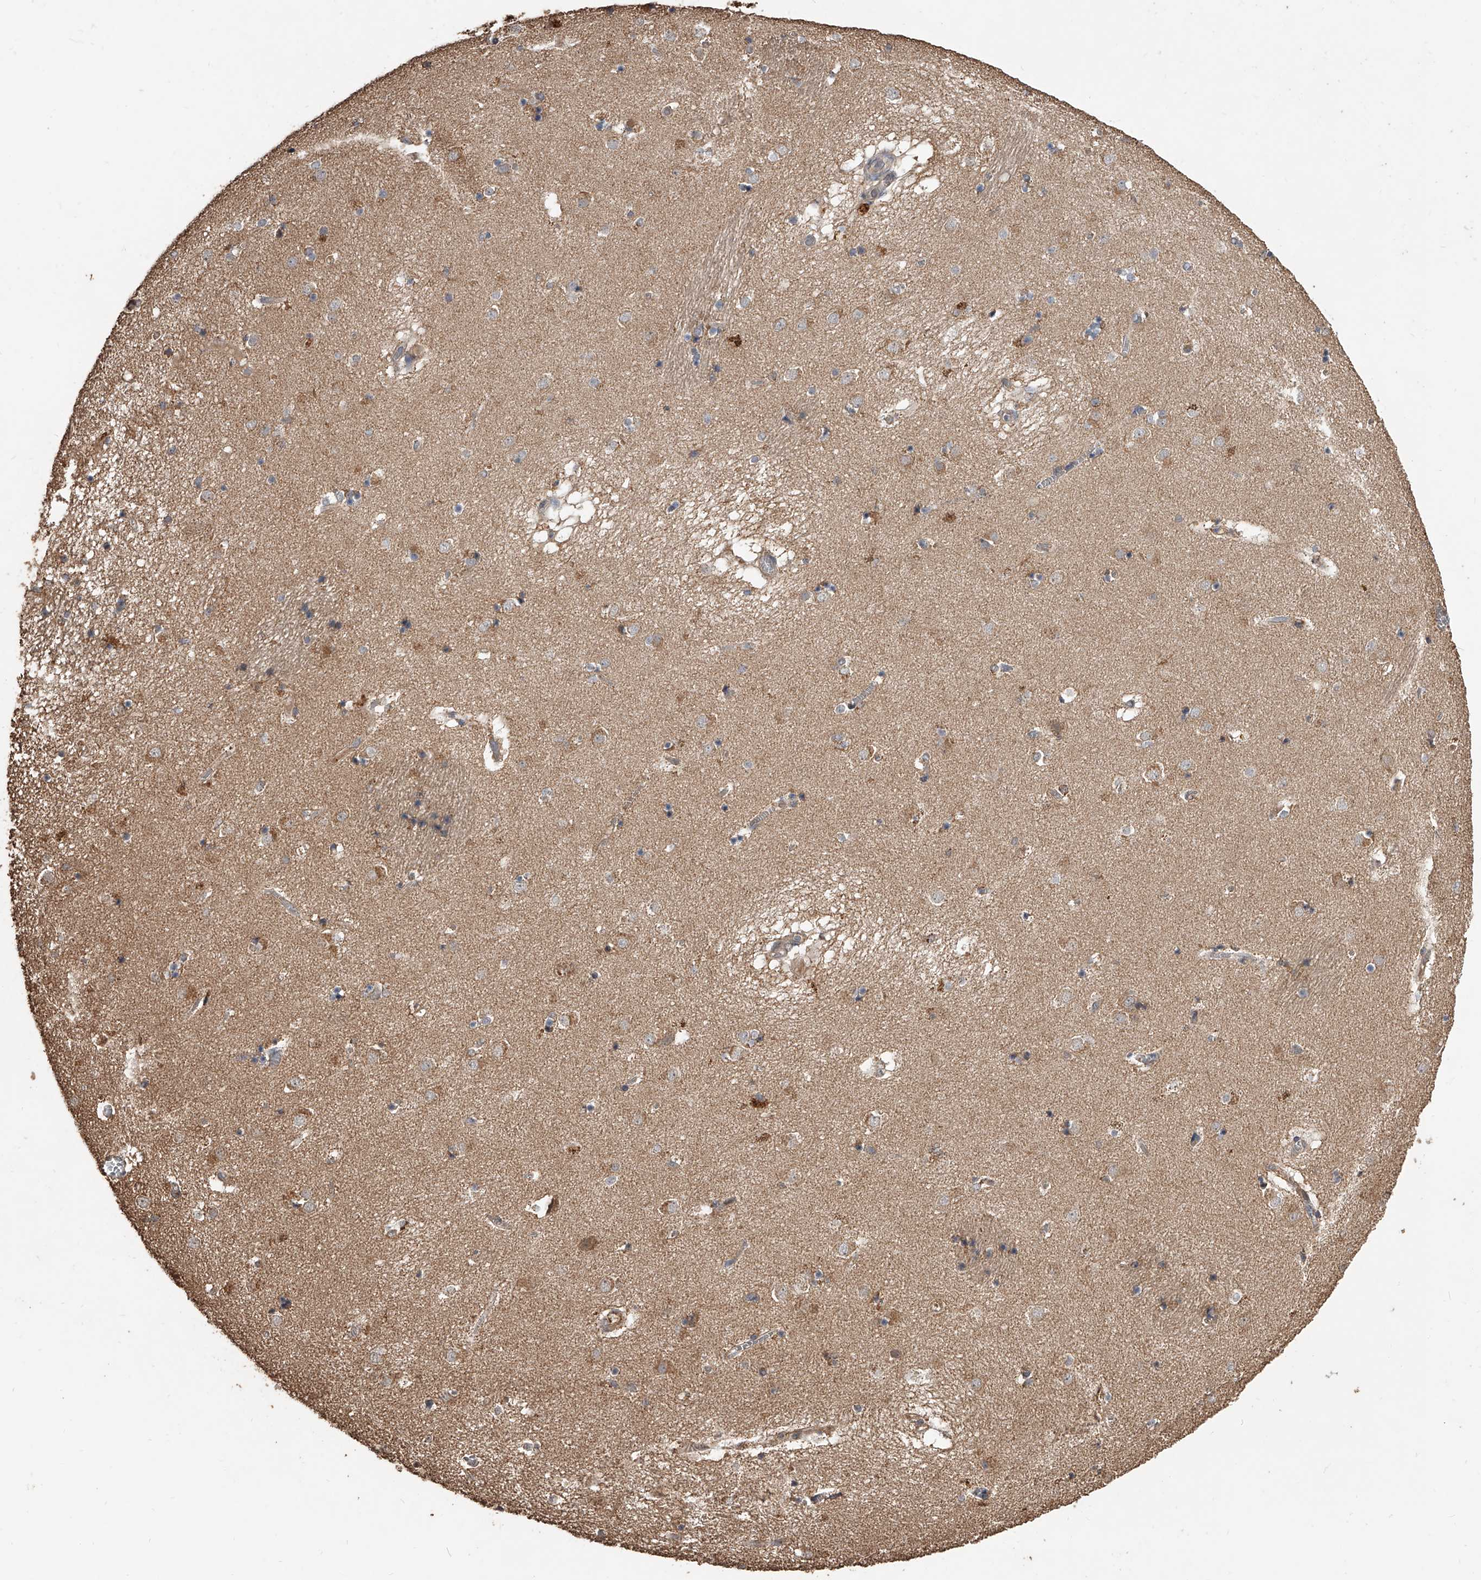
{"staining": {"intensity": "moderate", "quantity": "<25%", "location": "cytoplasmic/membranous"}, "tissue": "caudate", "cell_type": "Glial cells", "image_type": "normal", "snomed": [{"axis": "morphology", "description": "Normal tissue, NOS"}, {"axis": "topography", "description": "Lateral ventricle wall"}], "caption": "Human caudate stained for a protein (brown) shows moderate cytoplasmic/membranous positive staining in approximately <25% of glial cells.", "gene": "LTV1", "patient": {"sex": "male", "age": 70}}